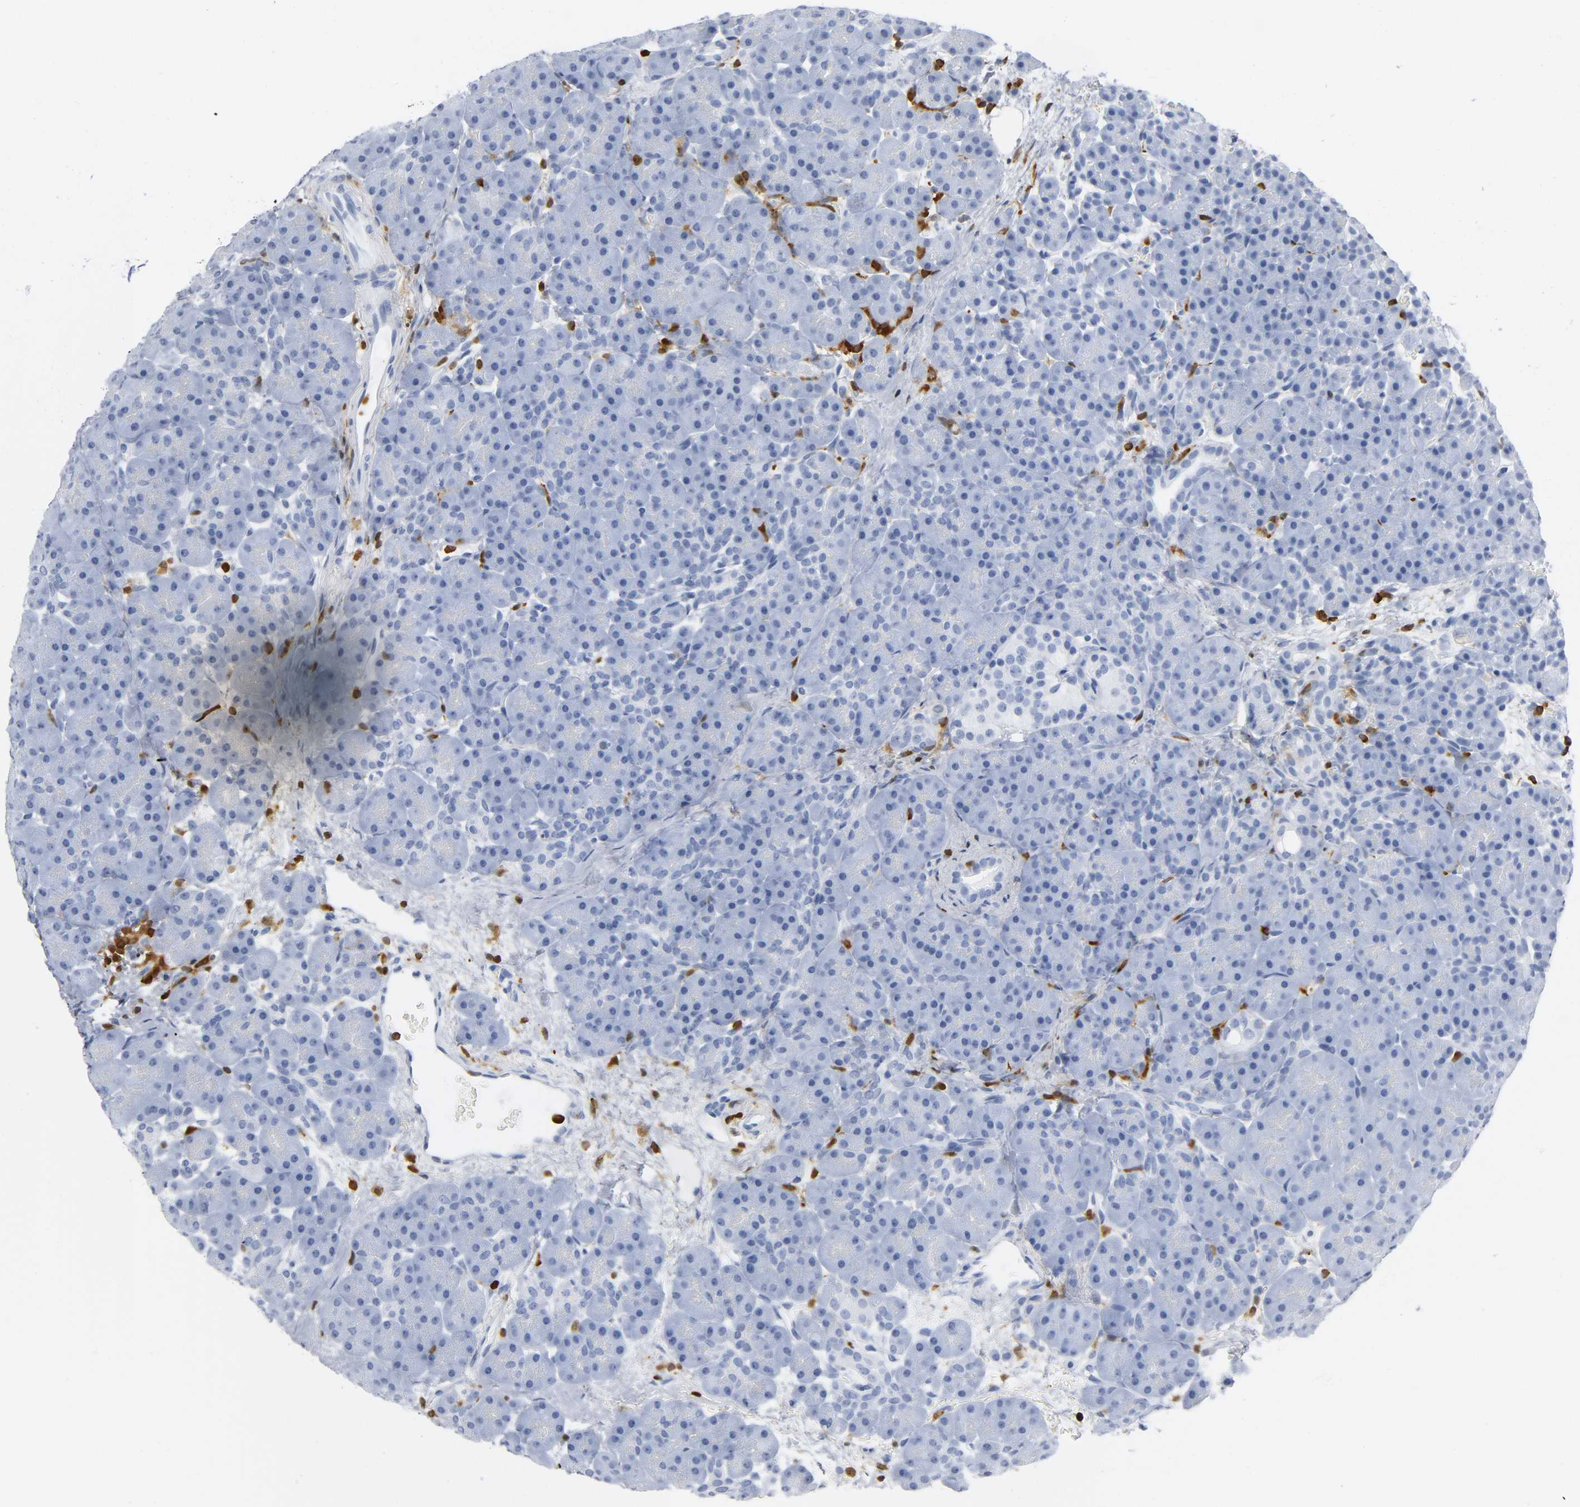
{"staining": {"intensity": "negative", "quantity": "none", "location": "none"}, "tissue": "pancreas", "cell_type": "Exocrine glandular cells", "image_type": "normal", "snomed": [{"axis": "morphology", "description": "Normal tissue, NOS"}, {"axis": "topography", "description": "Pancreas"}], "caption": "This is an immunohistochemistry image of unremarkable human pancreas. There is no staining in exocrine glandular cells.", "gene": "DOK2", "patient": {"sex": "male", "age": 66}}